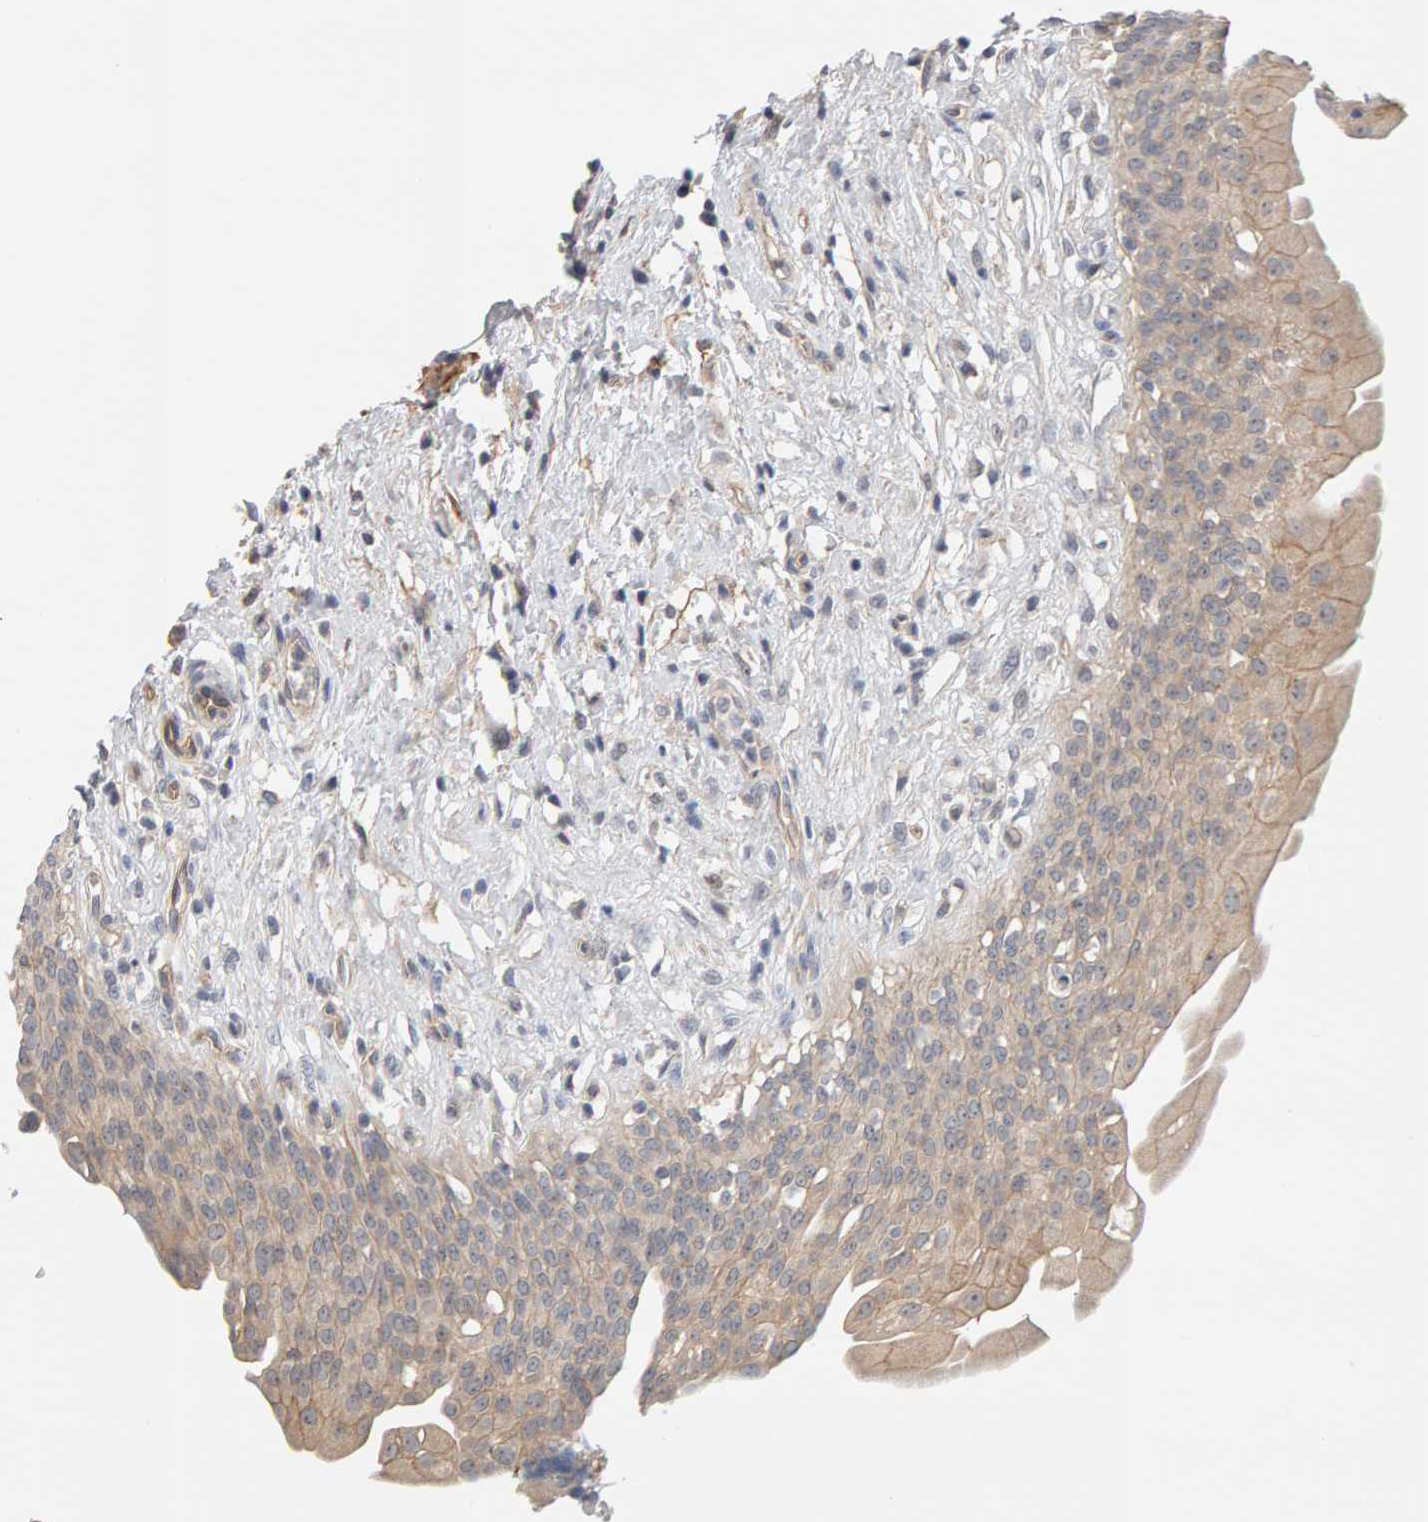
{"staining": {"intensity": "weak", "quantity": ">75%", "location": "cytoplasmic/membranous"}, "tissue": "urothelial cancer", "cell_type": "Tumor cells", "image_type": "cancer", "snomed": [{"axis": "morphology", "description": "Normal tissue, NOS"}, {"axis": "morphology", "description": "Urothelial carcinoma, Low grade"}, {"axis": "topography", "description": "Smooth muscle"}, {"axis": "topography", "description": "Urinary bladder"}], "caption": "The image displays staining of urothelial cancer, revealing weak cytoplasmic/membranous protein positivity (brown color) within tumor cells.", "gene": "PPP1R16A", "patient": {"sex": "male", "age": 60}}